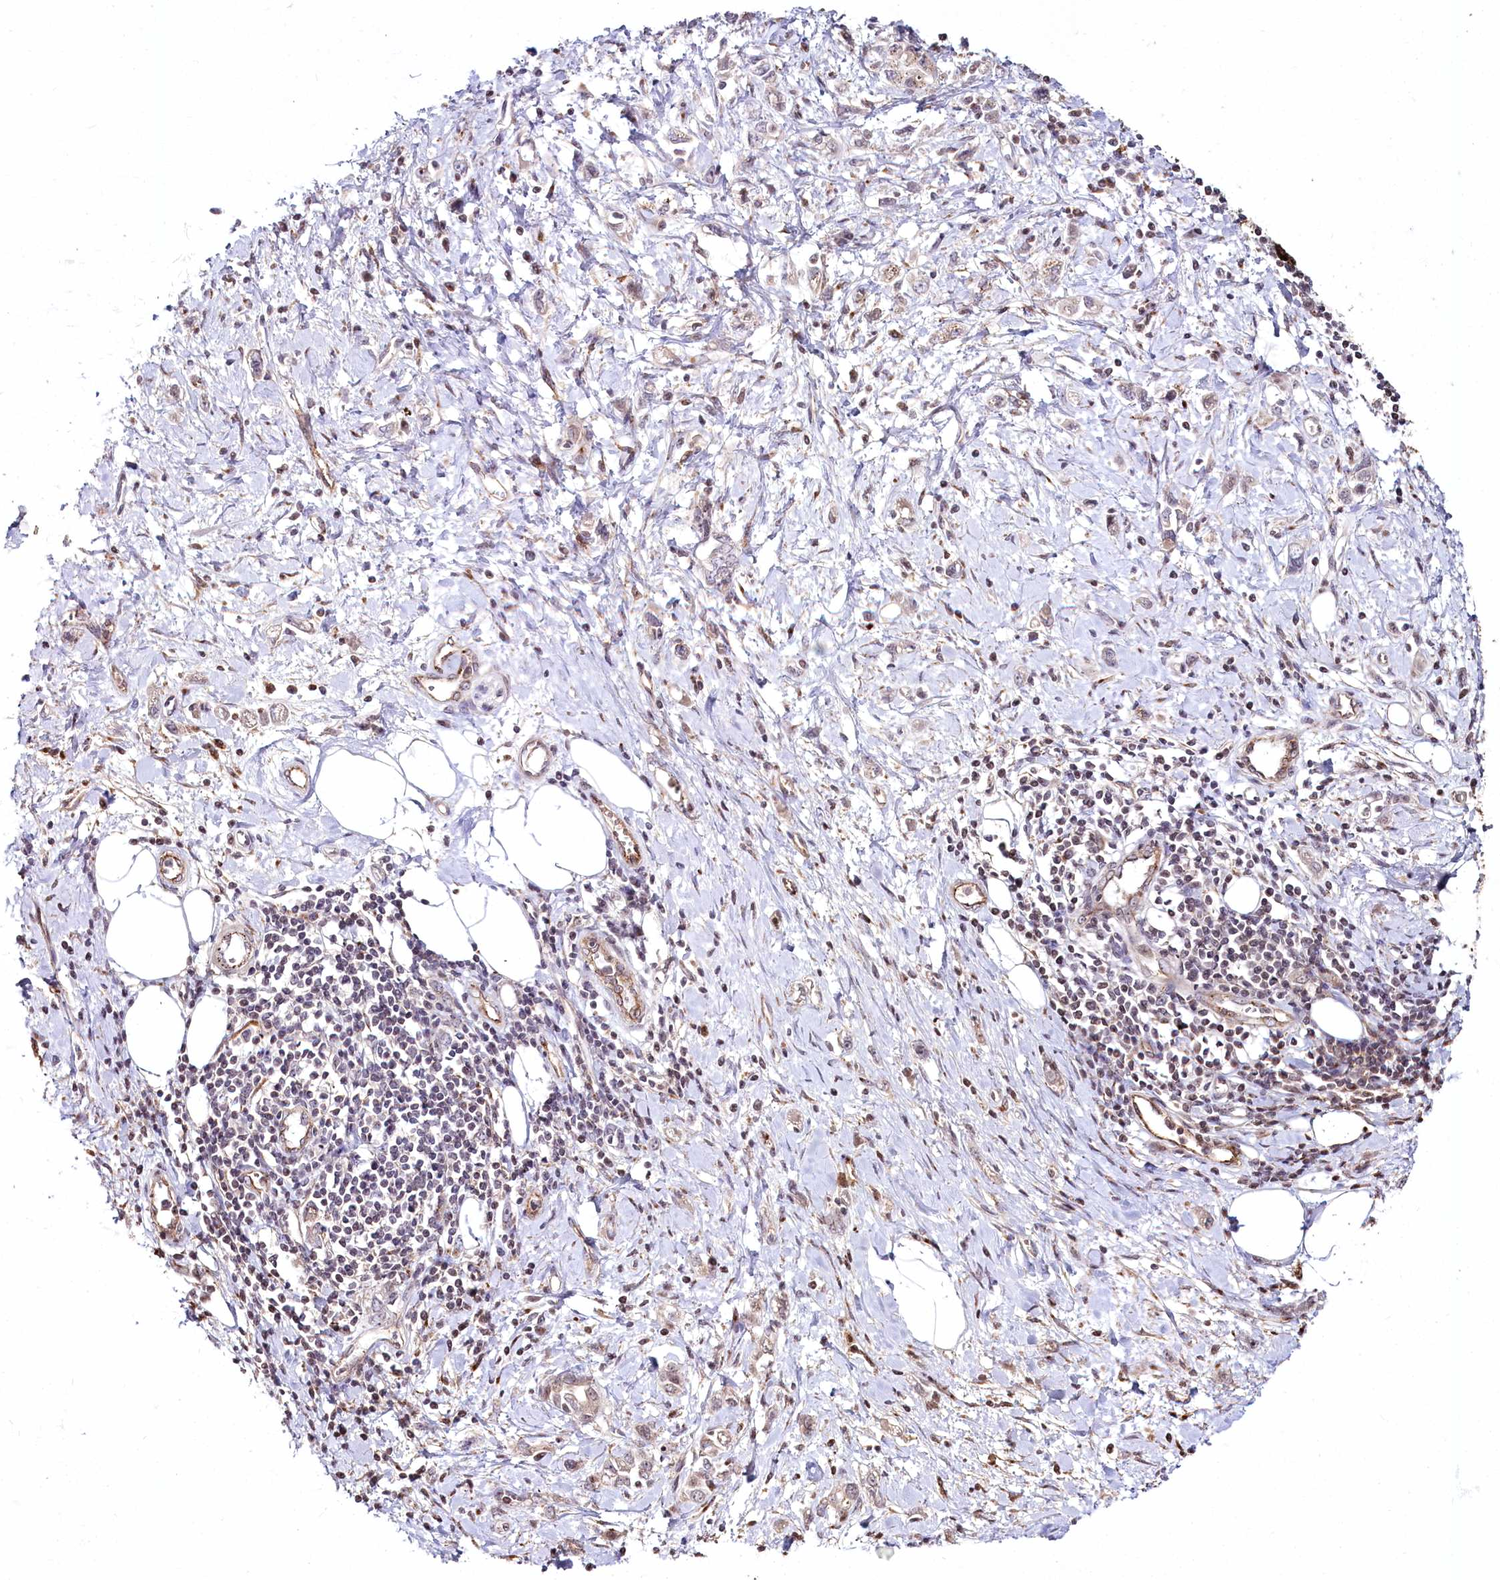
{"staining": {"intensity": "weak", "quantity": "<25%", "location": "cytoplasmic/membranous"}, "tissue": "stomach cancer", "cell_type": "Tumor cells", "image_type": "cancer", "snomed": [{"axis": "morphology", "description": "Adenocarcinoma, NOS"}, {"axis": "topography", "description": "Stomach"}], "caption": "A histopathology image of stomach cancer stained for a protein shows no brown staining in tumor cells.", "gene": "HOXC8", "patient": {"sex": "female", "age": 76}}